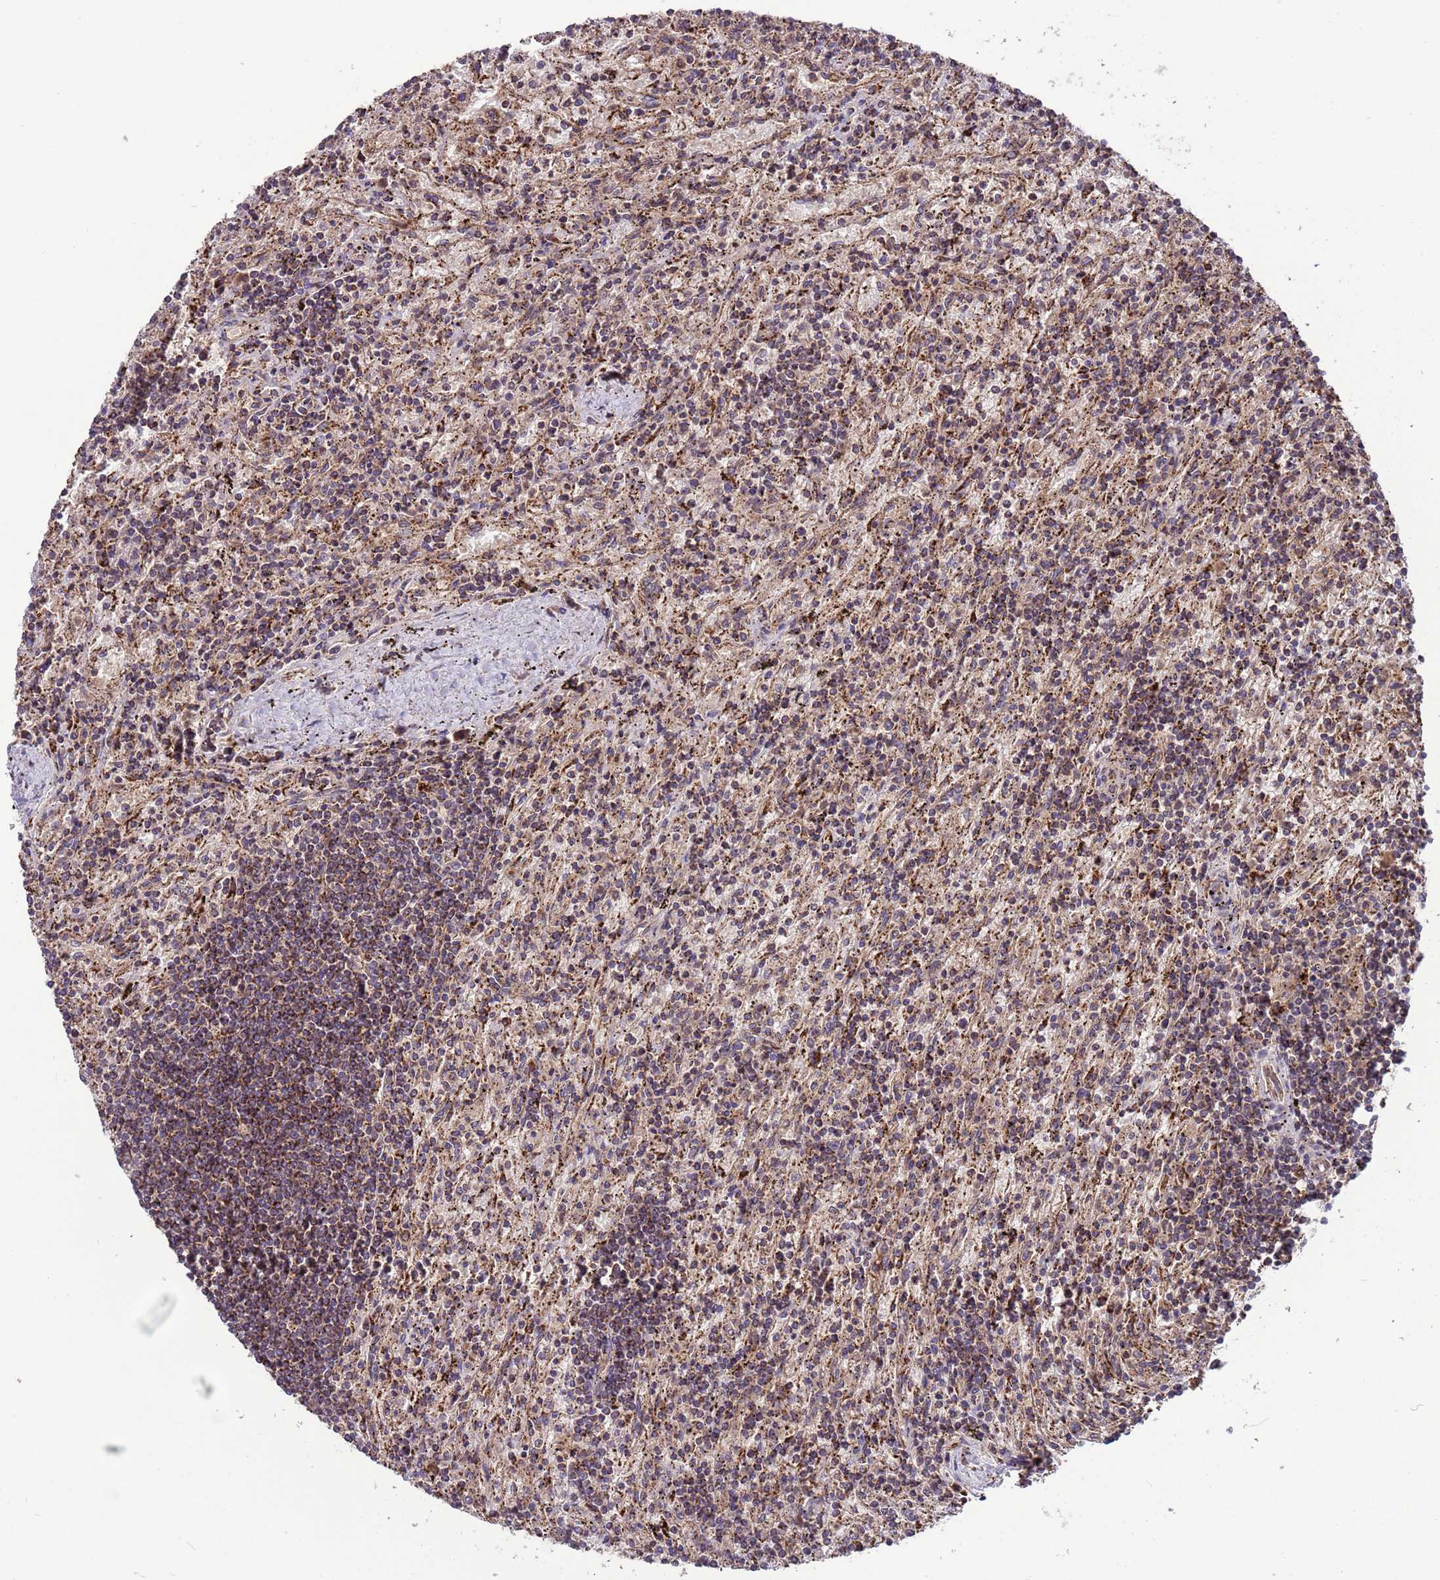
{"staining": {"intensity": "moderate", "quantity": ">75%", "location": "cytoplasmic/membranous"}, "tissue": "lymphoma", "cell_type": "Tumor cells", "image_type": "cancer", "snomed": [{"axis": "morphology", "description": "Malignant lymphoma, non-Hodgkin's type, Low grade"}, {"axis": "topography", "description": "Spleen"}], "caption": "Human lymphoma stained with a brown dye displays moderate cytoplasmic/membranous positive positivity in about >75% of tumor cells.", "gene": "ACAD8", "patient": {"sex": "male", "age": 76}}